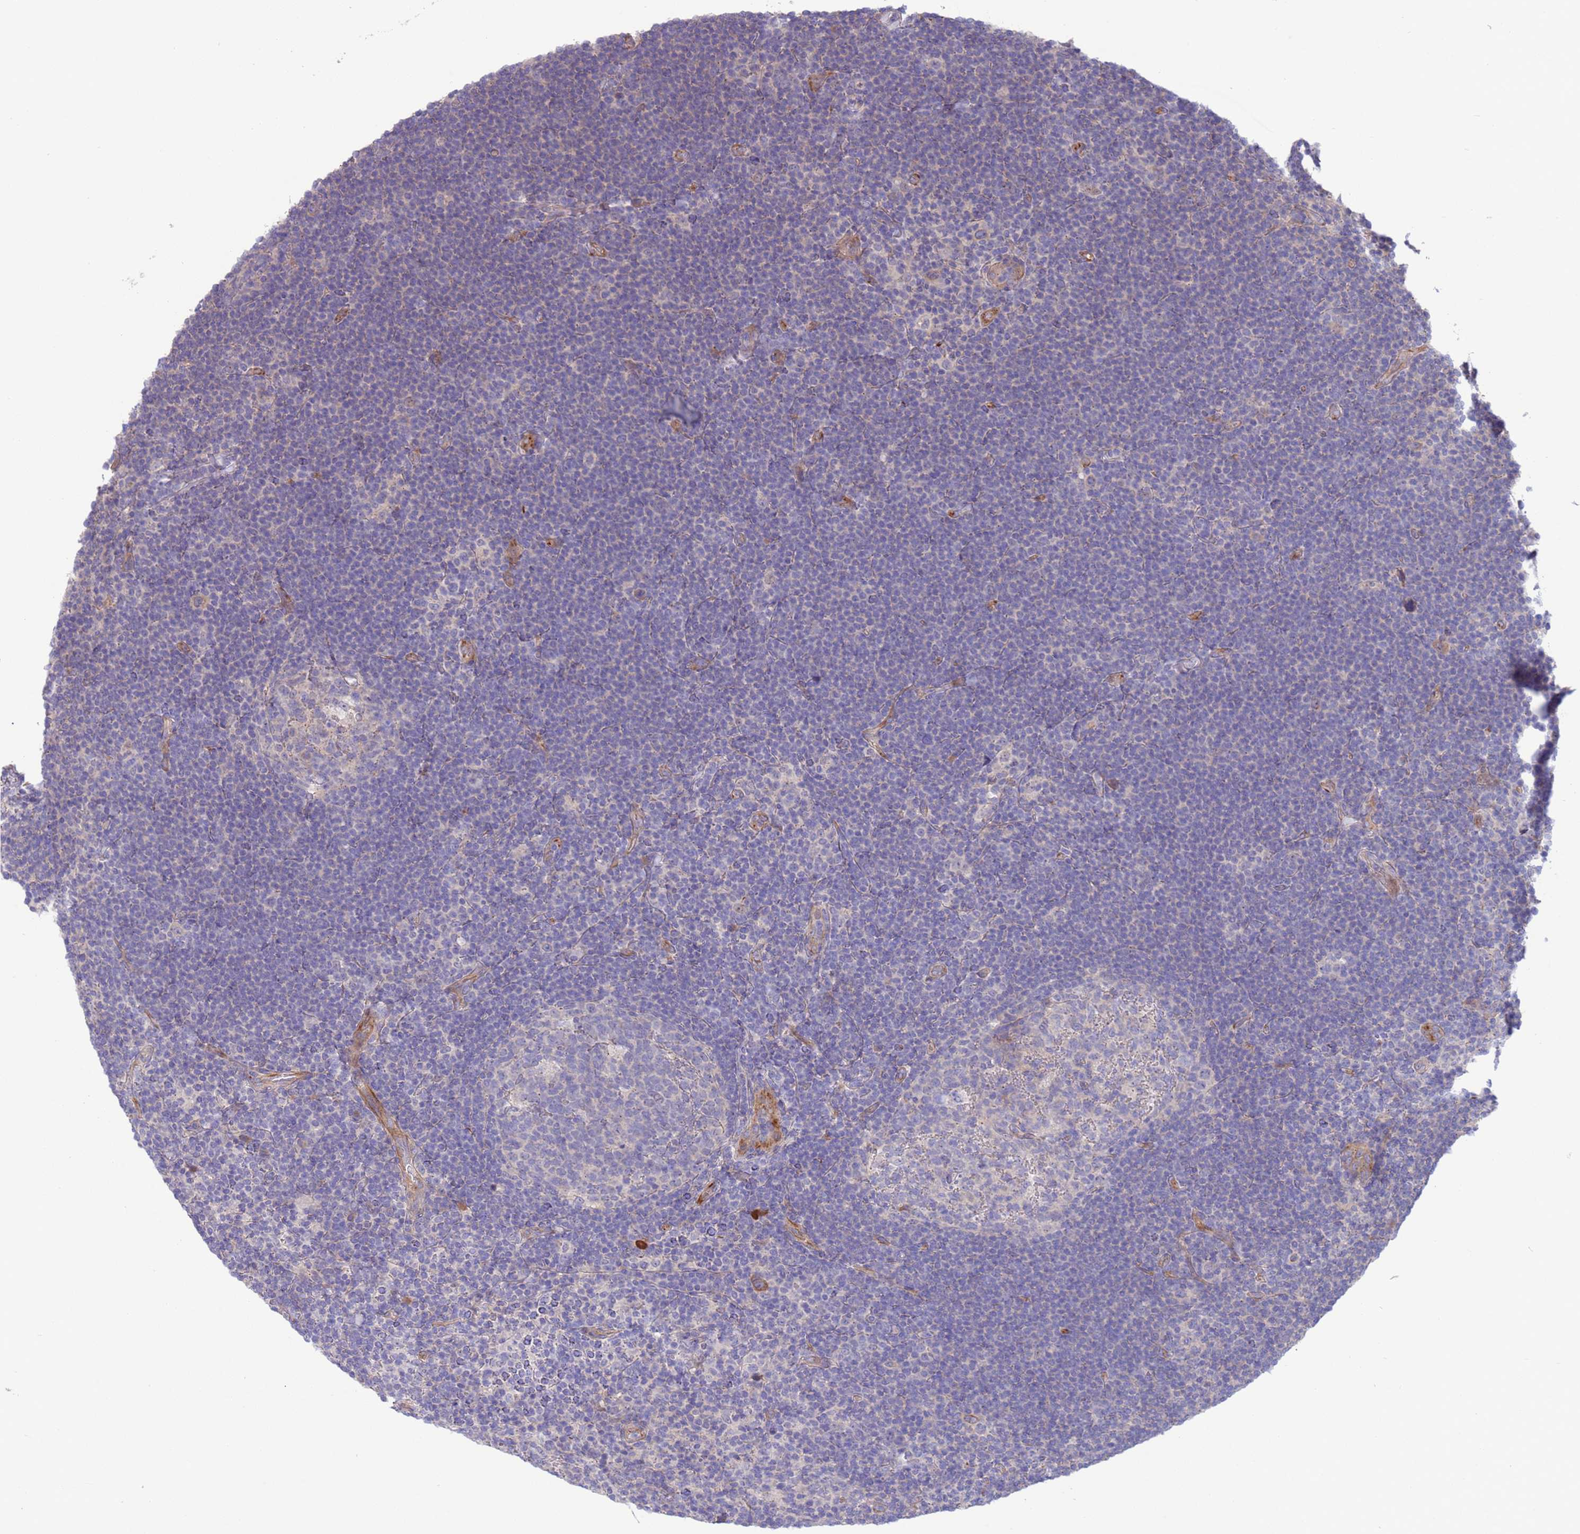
{"staining": {"intensity": "moderate", "quantity": "<25%", "location": "cytoplasmic/membranous"}, "tissue": "lymphoma", "cell_type": "Tumor cells", "image_type": "cancer", "snomed": [{"axis": "morphology", "description": "Hodgkin's disease, NOS"}, {"axis": "topography", "description": "Lymph node"}], "caption": "About <25% of tumor cells in human lymphoma demonstrate moderate cytoplasmic/membranous protein positivity as visualized by brown immunohistochemical staining.", "gene": "GJA10", "patient": {"sex": "female", "age": 57}}